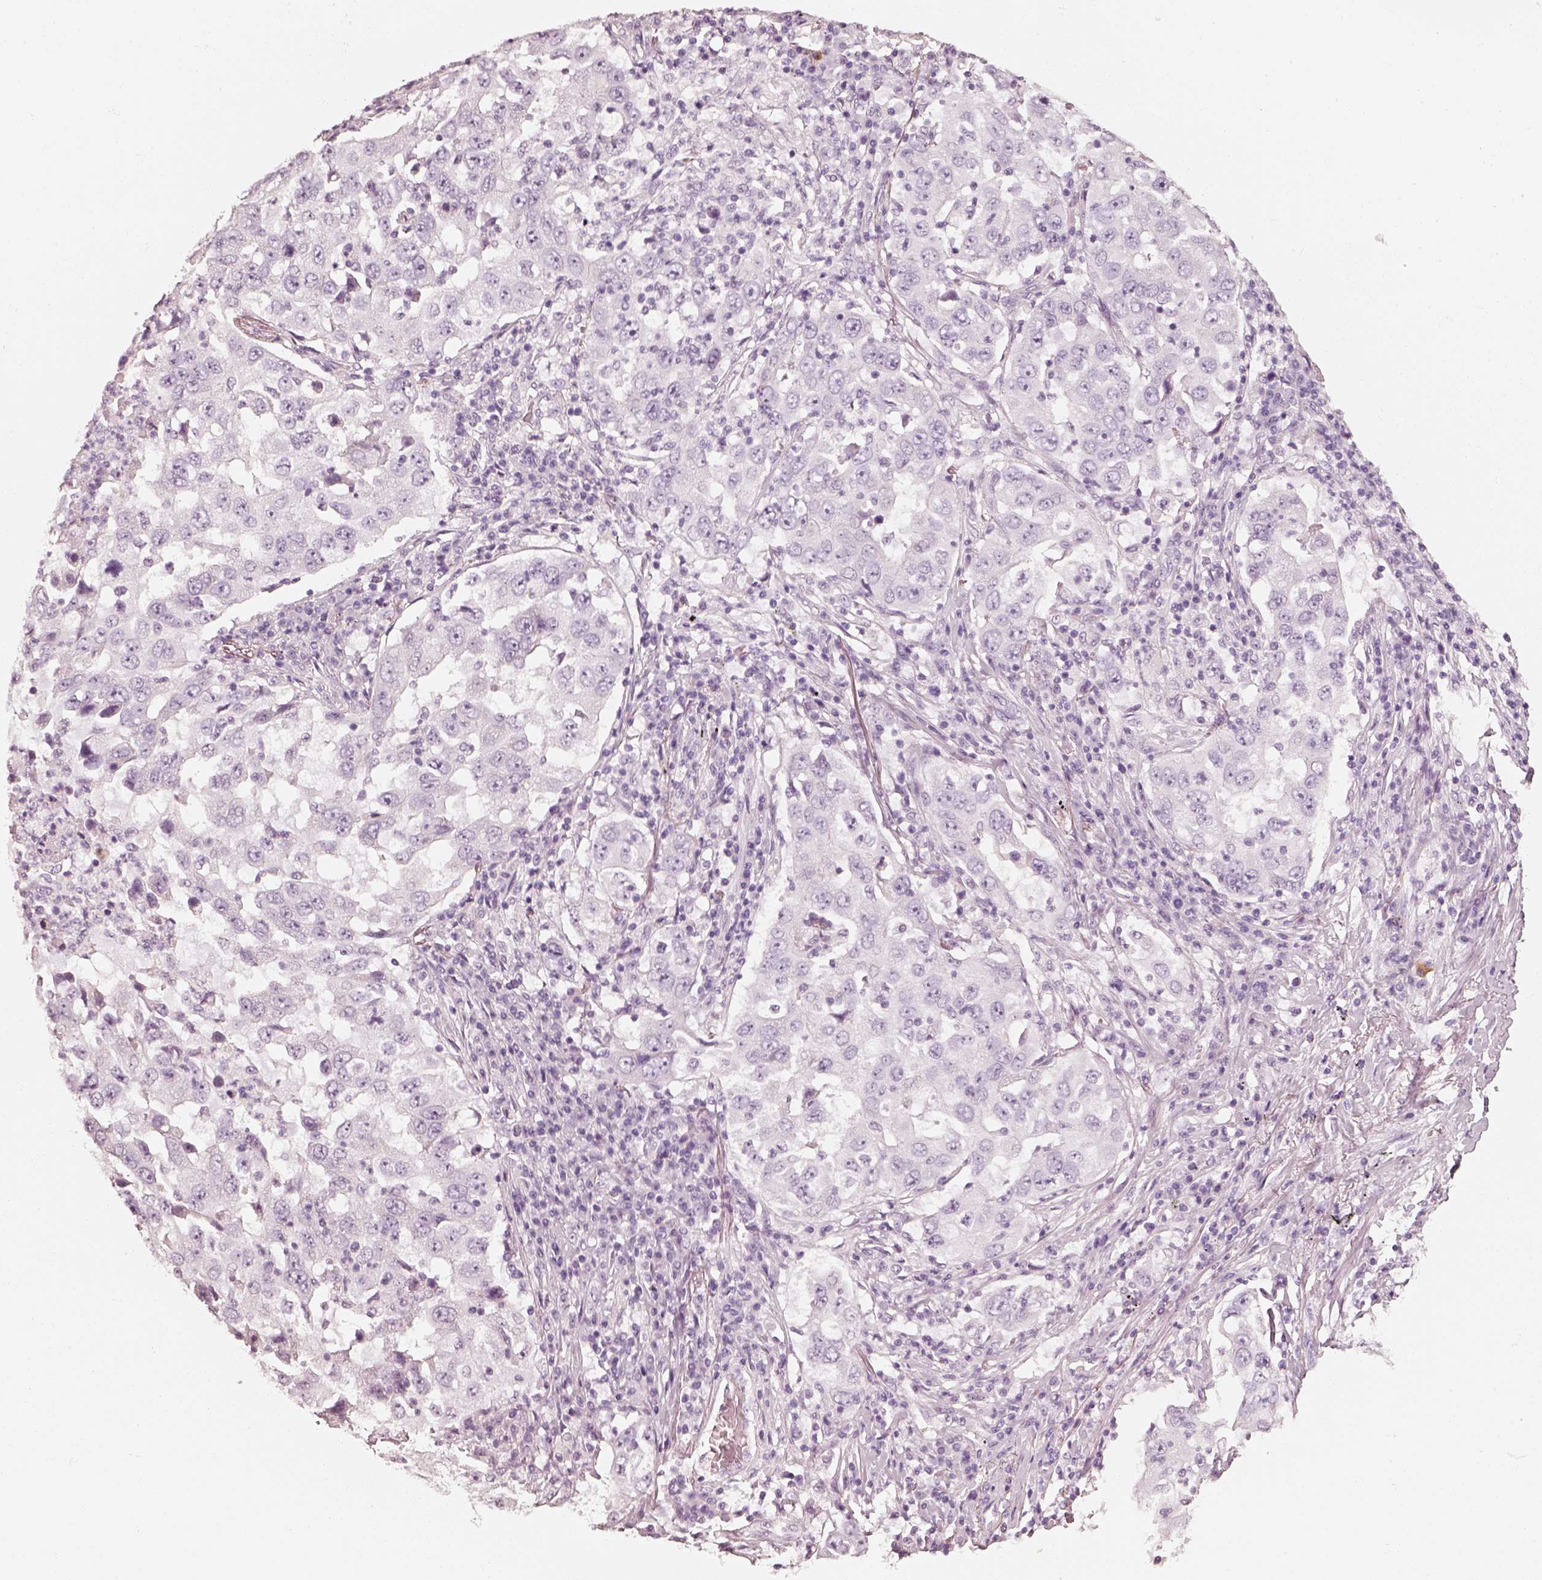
{"staining": {"intensity": "negative", "quantity": "none", "location": "none"}, "tissue": "lung cancer", "cell_type": "Tumor cells", "image_type": "cancer", "snomed": [{"axis": "morphology", "description": "Adenocarcinoma, NOS"}, {"axis": "topography", "description": "Lung"}], "caption": "The IHC image has no significant staining in tumor cells of adenocarcinoma (lung) tissue.", "gene": "R3HDML", "patient": {"sex": "male", "age": 73}}